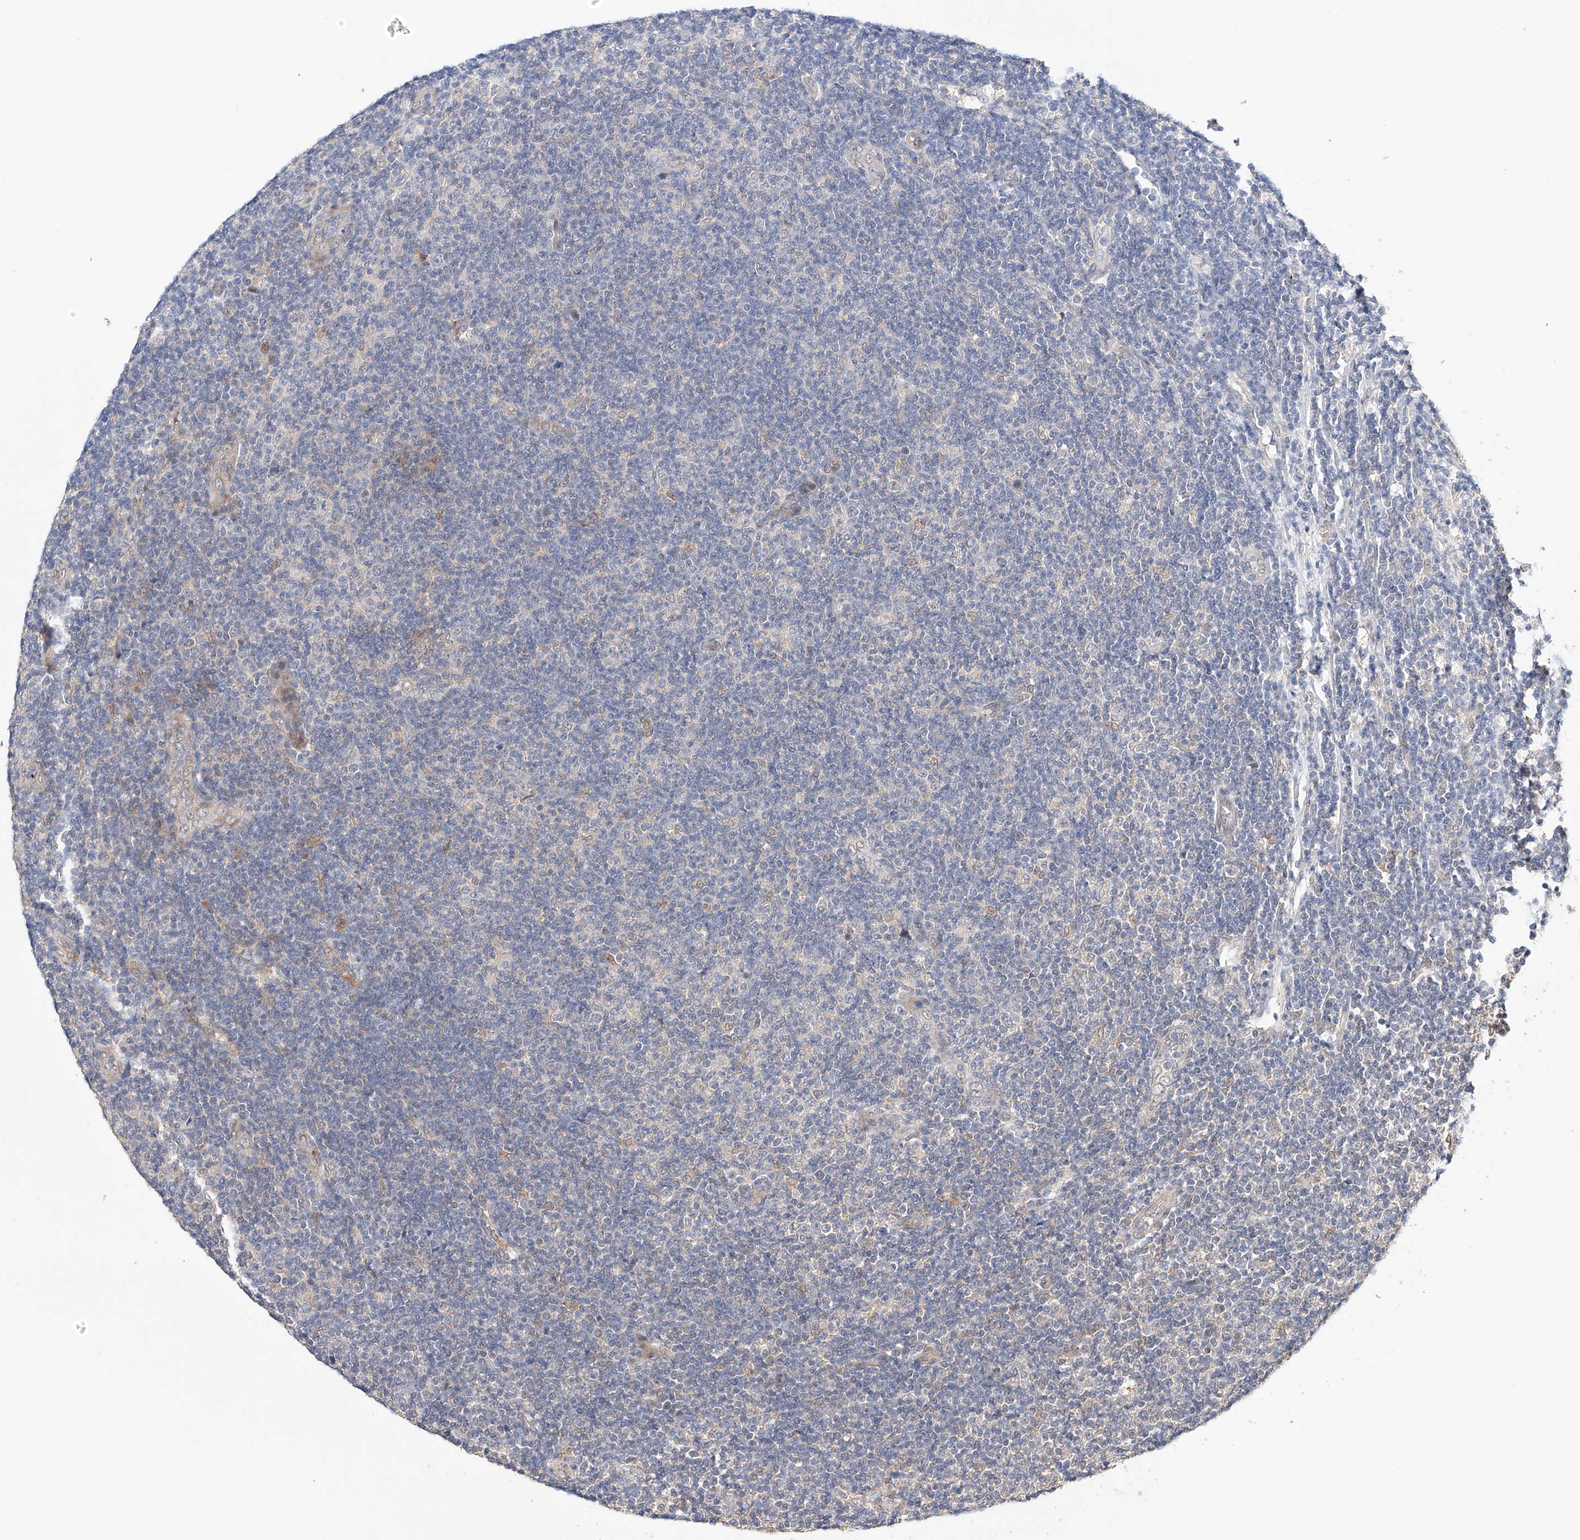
{"staining": {"intensity": "negative", "quantity": "none", "location": "none"}, "tissue": "lymphoma", "cell_type": "Tumor cells", "image_type": "cancer", "snomed": [{"axis": "morphology", "description": "Malignant lymphoma, non-Hodgkin's type, Low grade"}, {"axis": "topography", "description": "Lymph node"}], "caption": "Immunohistochemistry of malignant lymphoma, non-Hodgkin's type (low-grade) reveals no positivity in tumor cells. (Stains: DAB immunohistochemistry (IHC) with hematoxylin counter stain, Microscopy: brightfield microscopy at high magnification).", "gene": "ZFHX2", "patient": {"sex": "male", "age": 83}}